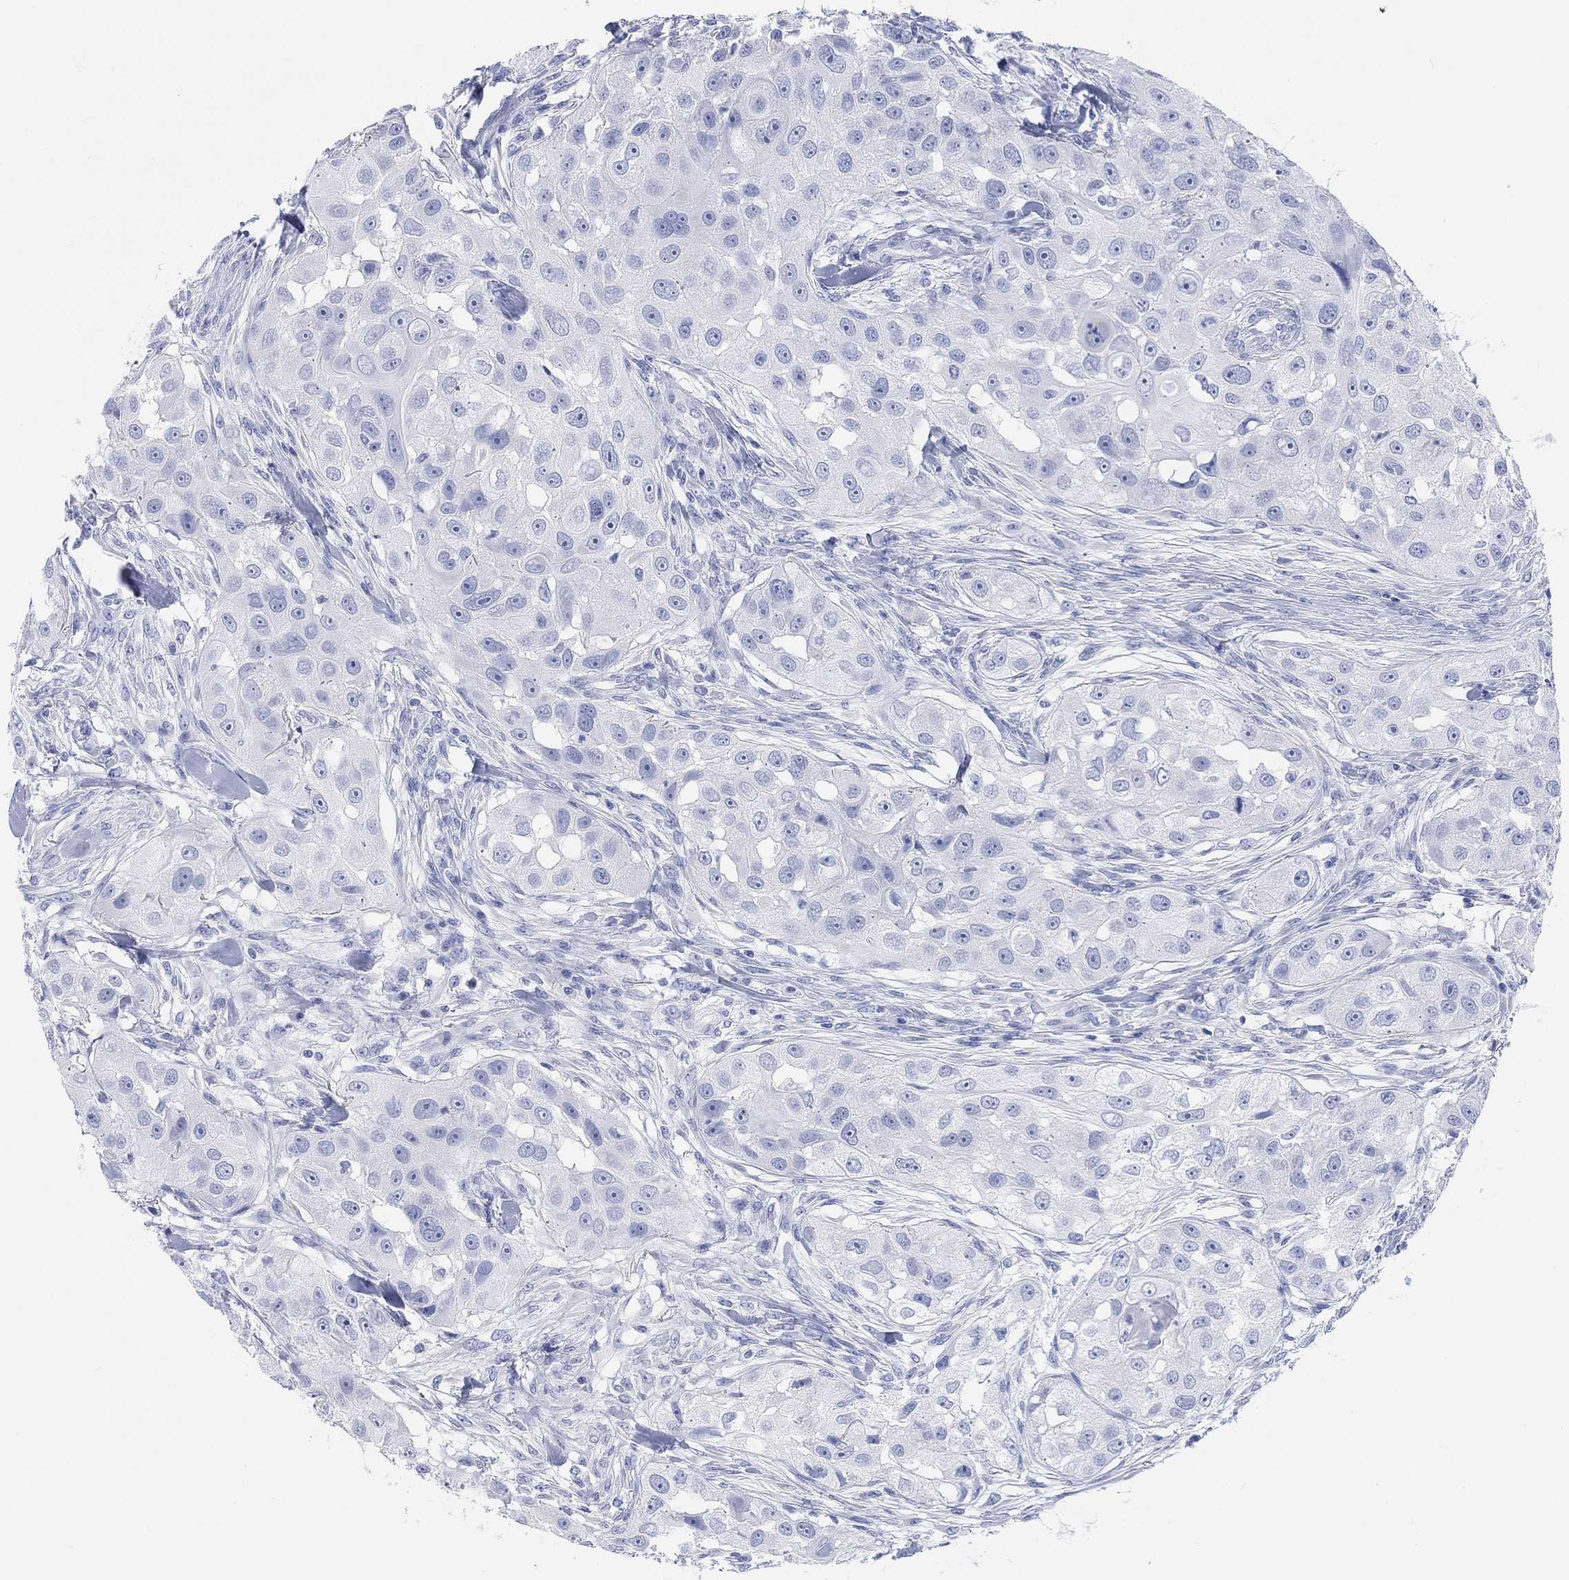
{"staining": {"intensity": "negative", "quantity": "none", "location": "none"}, "tissue": "head and neck cancer", "cell_type": "Tumor cells", "image_type": "cancer", "snomed": [{"axis": "morphology", "description": "Squamous cell carcinoma, NOS"}, {"axis": "topography", "description": "Head-Neck"}], "caption": "Immunohistochemistry micrograph of neoplastic tissue: head and neck cancer stained with DAB reveals no significant protein staining in tumor cells. (Stains: DAB (3,3'-diaminobenzidine) IHC with hematoxylin counter stain, Microscopy: brightfield microscopy at high magnification).", "gene": "XIRP2", "patient": {"sex": "male", "age": 51}}